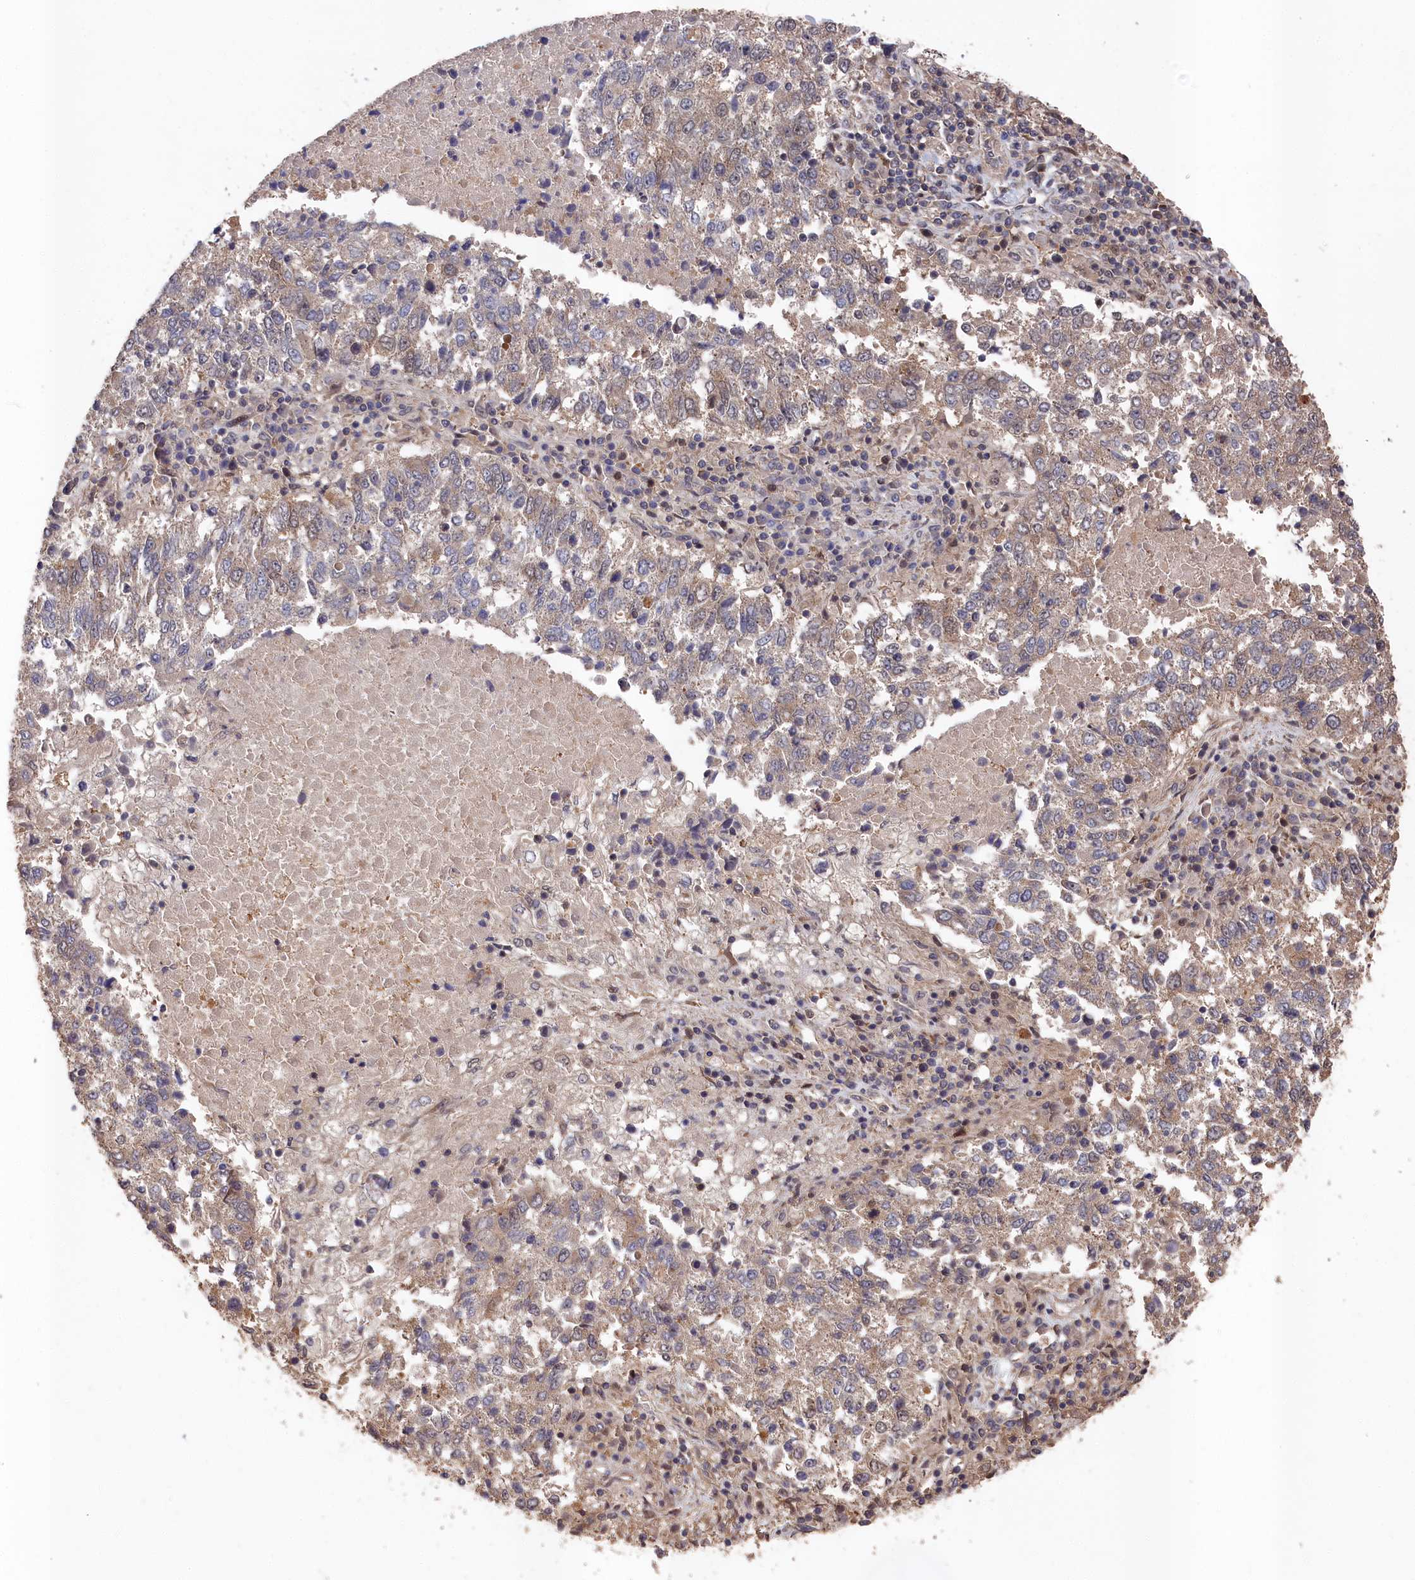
{"staining": {"intensity": "weak", "quantity": "25%-75%", "location": "cytoplasmic/membranous"}, "tissue": "lung cancer", "cell_type": "Tumor cells", "image_type": "cancer", "snomed": [{"axis": "morphology", "description": "Squamous cell carcinoma, NOS"}, {"axis": "topography", "description": "Lung"}], "caption": "Lung squamous cell carcinoma stained with DAB immunohistochemistry exhibits low levels of weak cytoplasmic/membranous positivity in about 25%-75% of tumor cells.", "gene": "RMI2", "patient": {"sex": "male", "age": 73}}